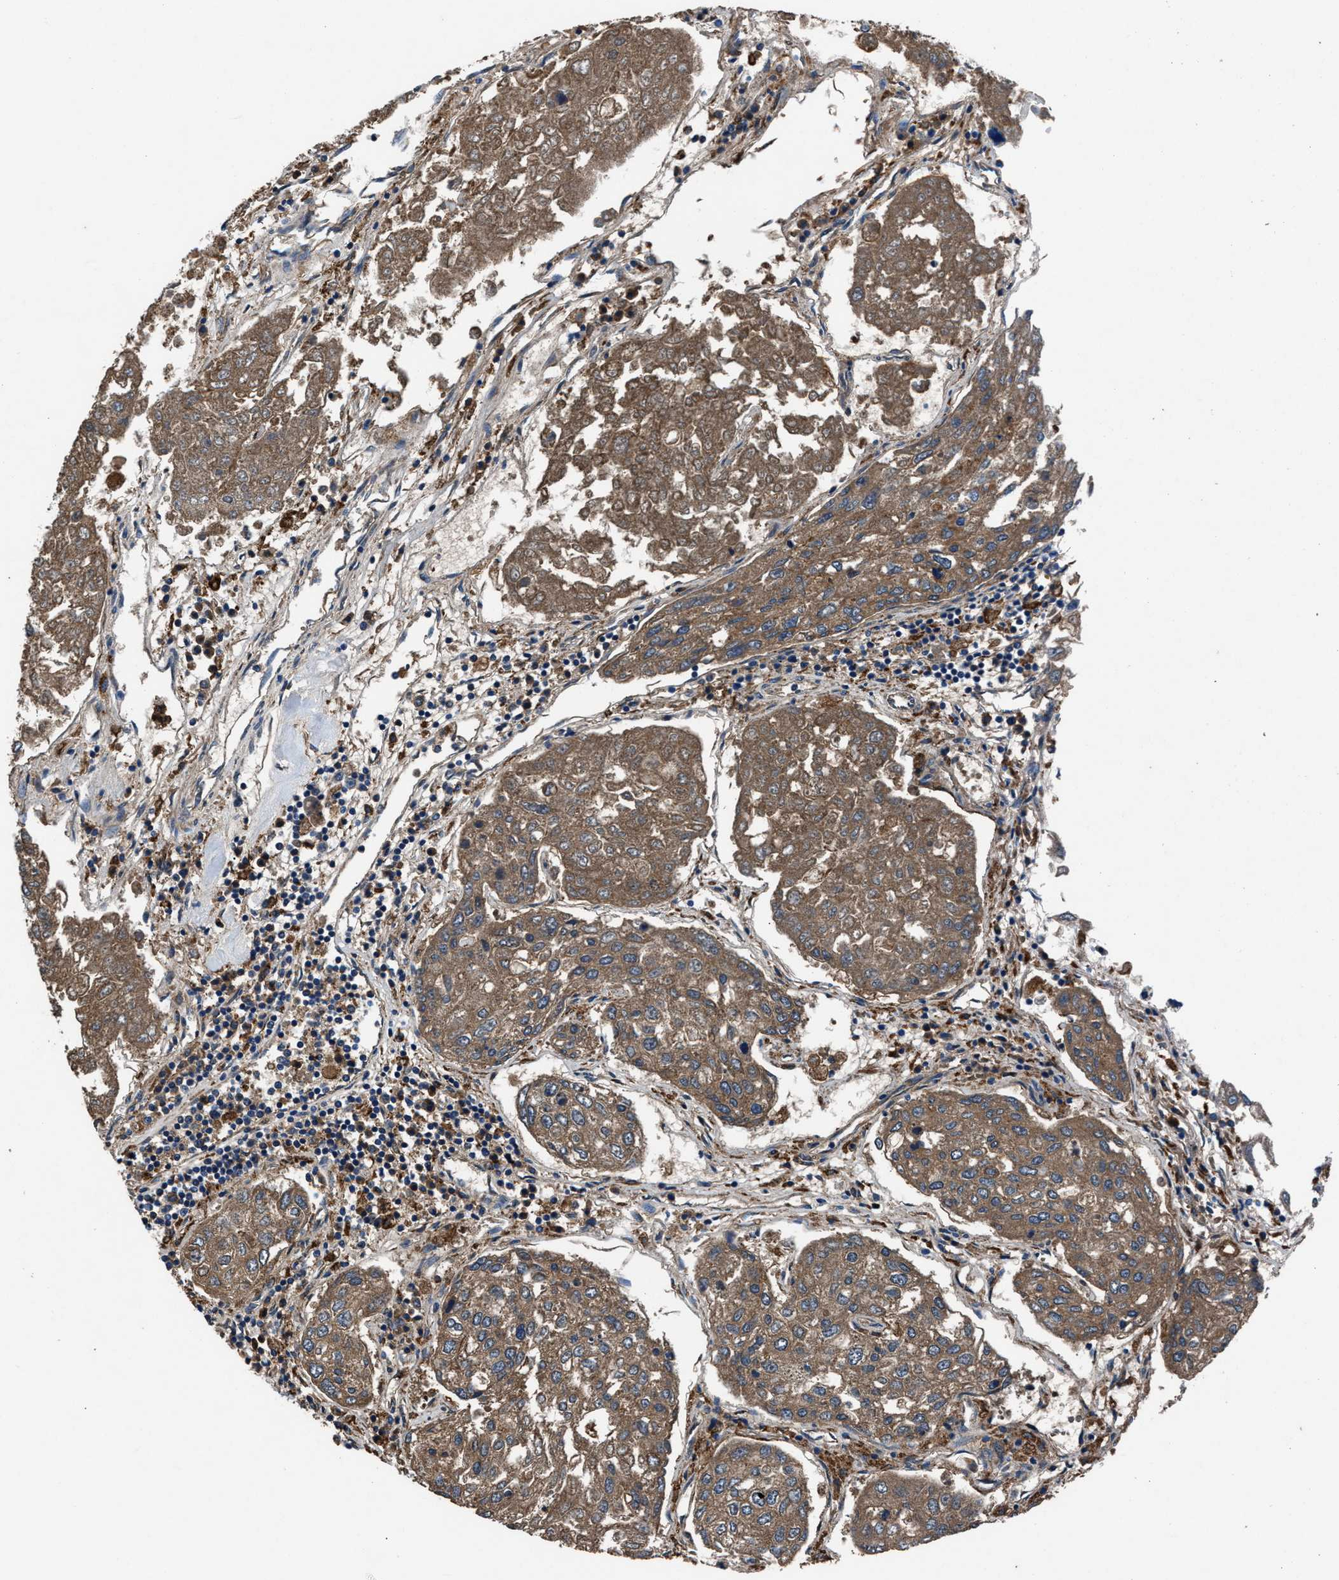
{"staining": {"intensity": "moderate", "quantity": ">75%", "location": "cytoplasmic/membranous"}, "tissue": "urothelial cancer", "cell_type": "Tumor cells", "image_type": "cancer", "snomed": [{"axis": "morphology", "description": "Urothelial carcinoma, High grade"}, {"axis": "topography", "description": "Lymph node"}, {"axis": "topography", "description": "Urinary bladder"}], "caption": "Urothelial cancer stained with a protein marker displays moderate staining in tumor cells.", "gene": "FAM221A", "patient": {"sex": "male", "age": 51}}